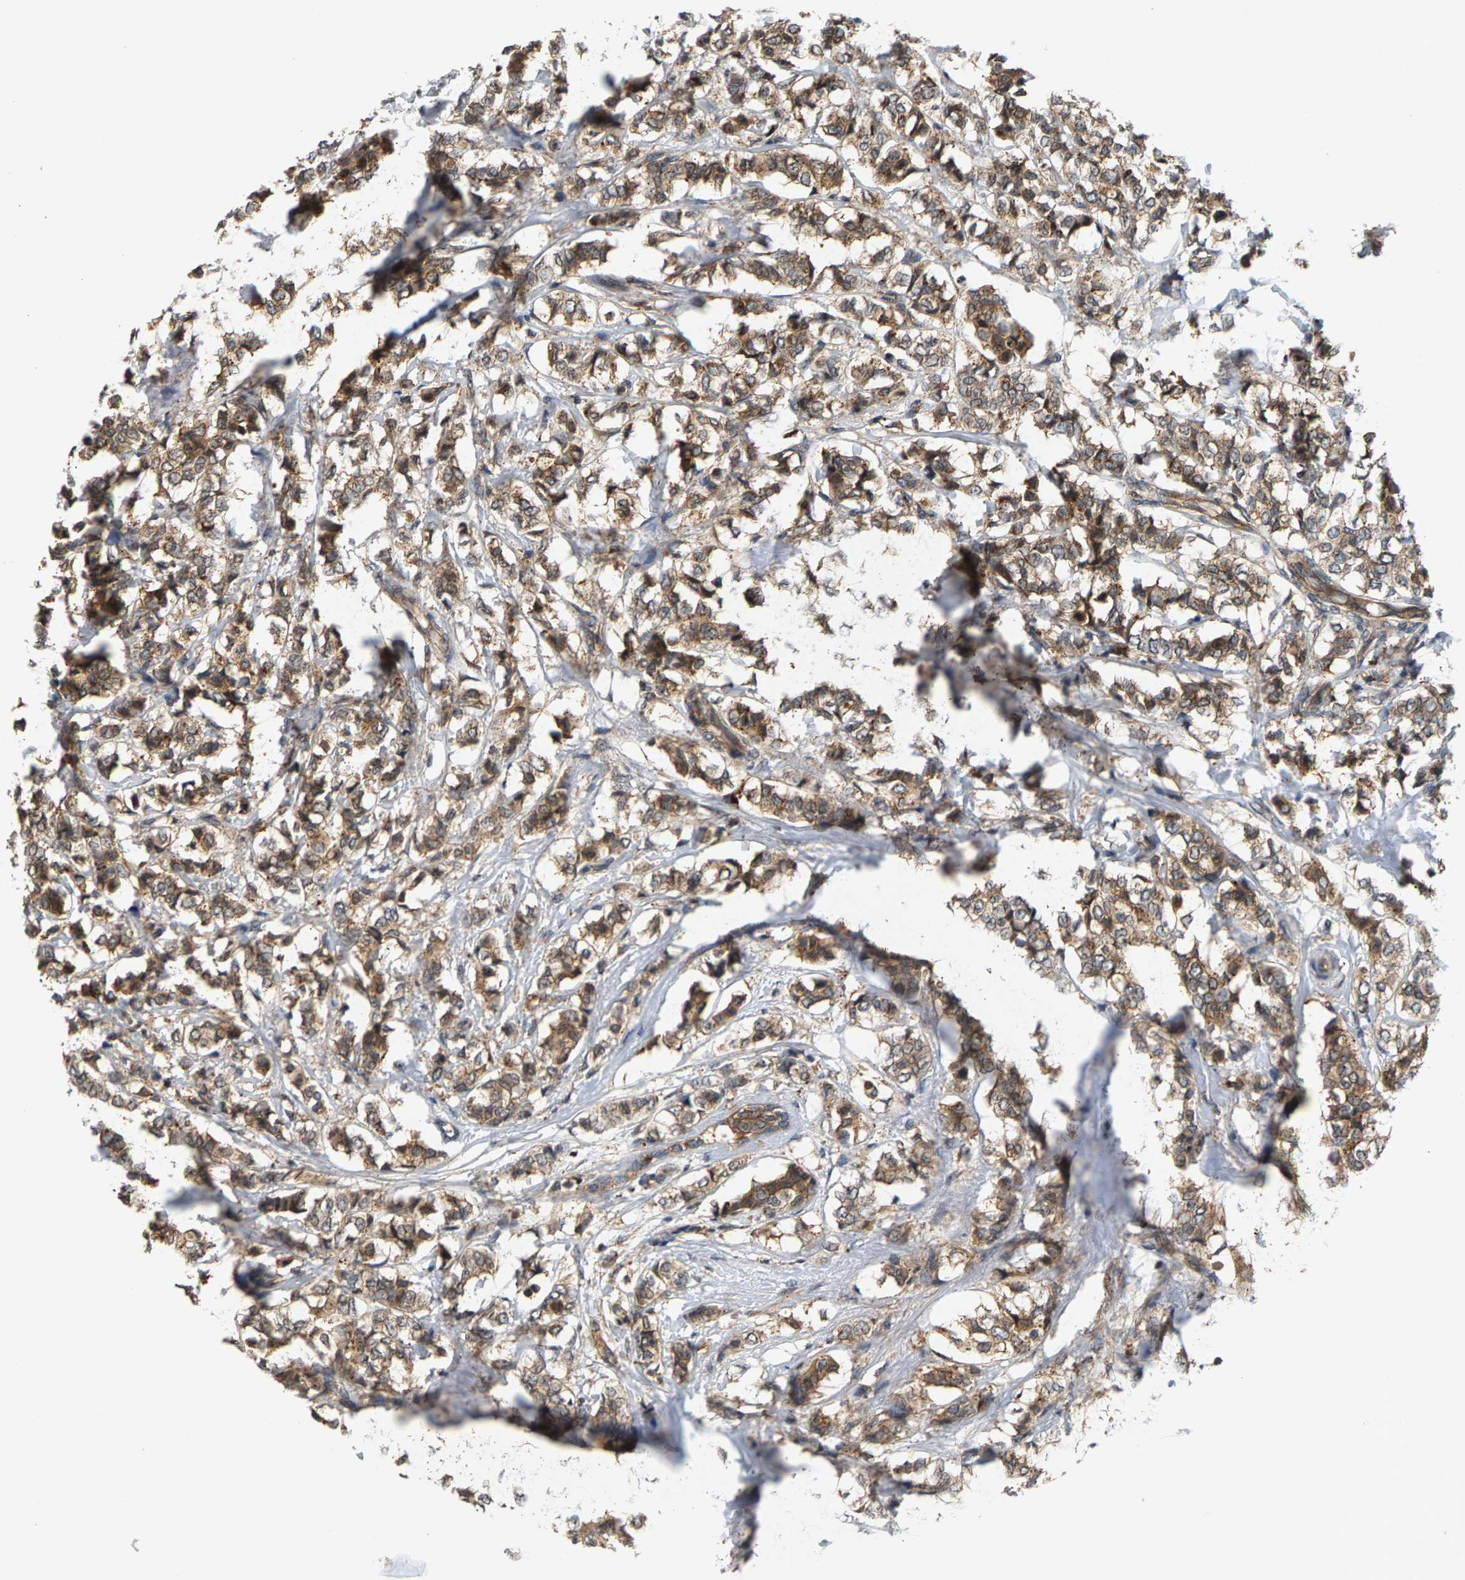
{"staining": {"intensity": "moderate", "quantity": ">75%", "location": "cytoplasmic/membranous"}, "tissue": "breast cancer", "cell_type": "Tumor cells", "image_type": "cancer", "snomed": [{"axis": "morphology", "description": "Lobular carcinoma"}, {"axis": "topography", "description": "Breast"}], "caption": "Protein positivity by immunohistochemistry shows moderate cytoplasmic/membranous expression in about >75% of tumor cells in breast lobular carcinoma.", "gene": "MAP2K5", "patient": {"sex": "female", "age": 60}}